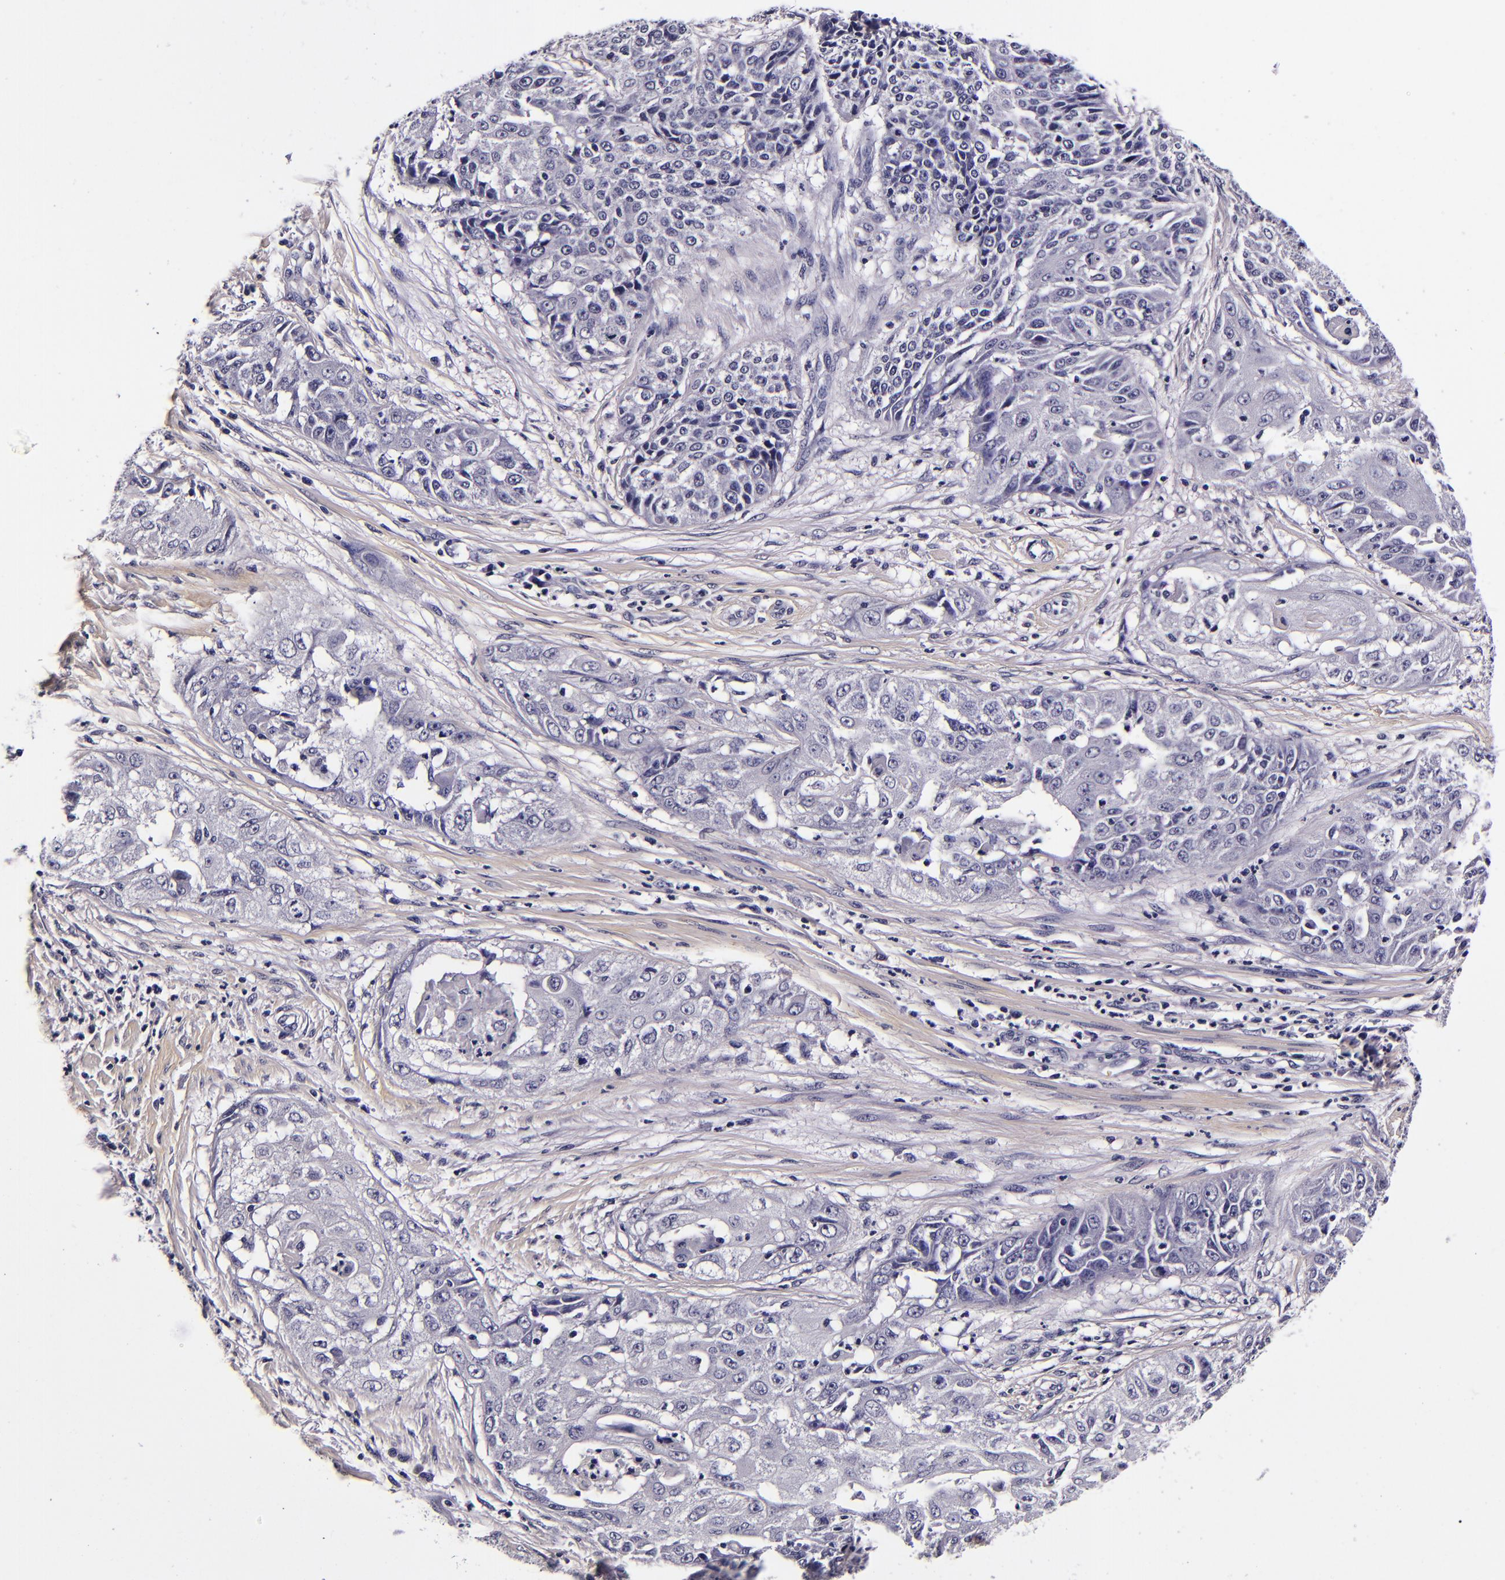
{"staining": {"intensity": "negative", "quantity": "none", "location": "none"}, "tissue": "cervical cancer", "cell_type": "Tumor cells", "image_type": "cancer", "snomed": [{"axis": "morphology", "description": "Squamous cell carcinoma, NOS"}, {"axis": "topography", "description": "Cervix"}], "caption": "Immunohistochemistry image of human cervical squamous cell carcinoma stained for a protein (brown), which shows no staining in tumor cells. (DAB immunohistochemistry, high magnification).", "gene": "FBN1", "patient": {"sex": "female", "age": 64}}